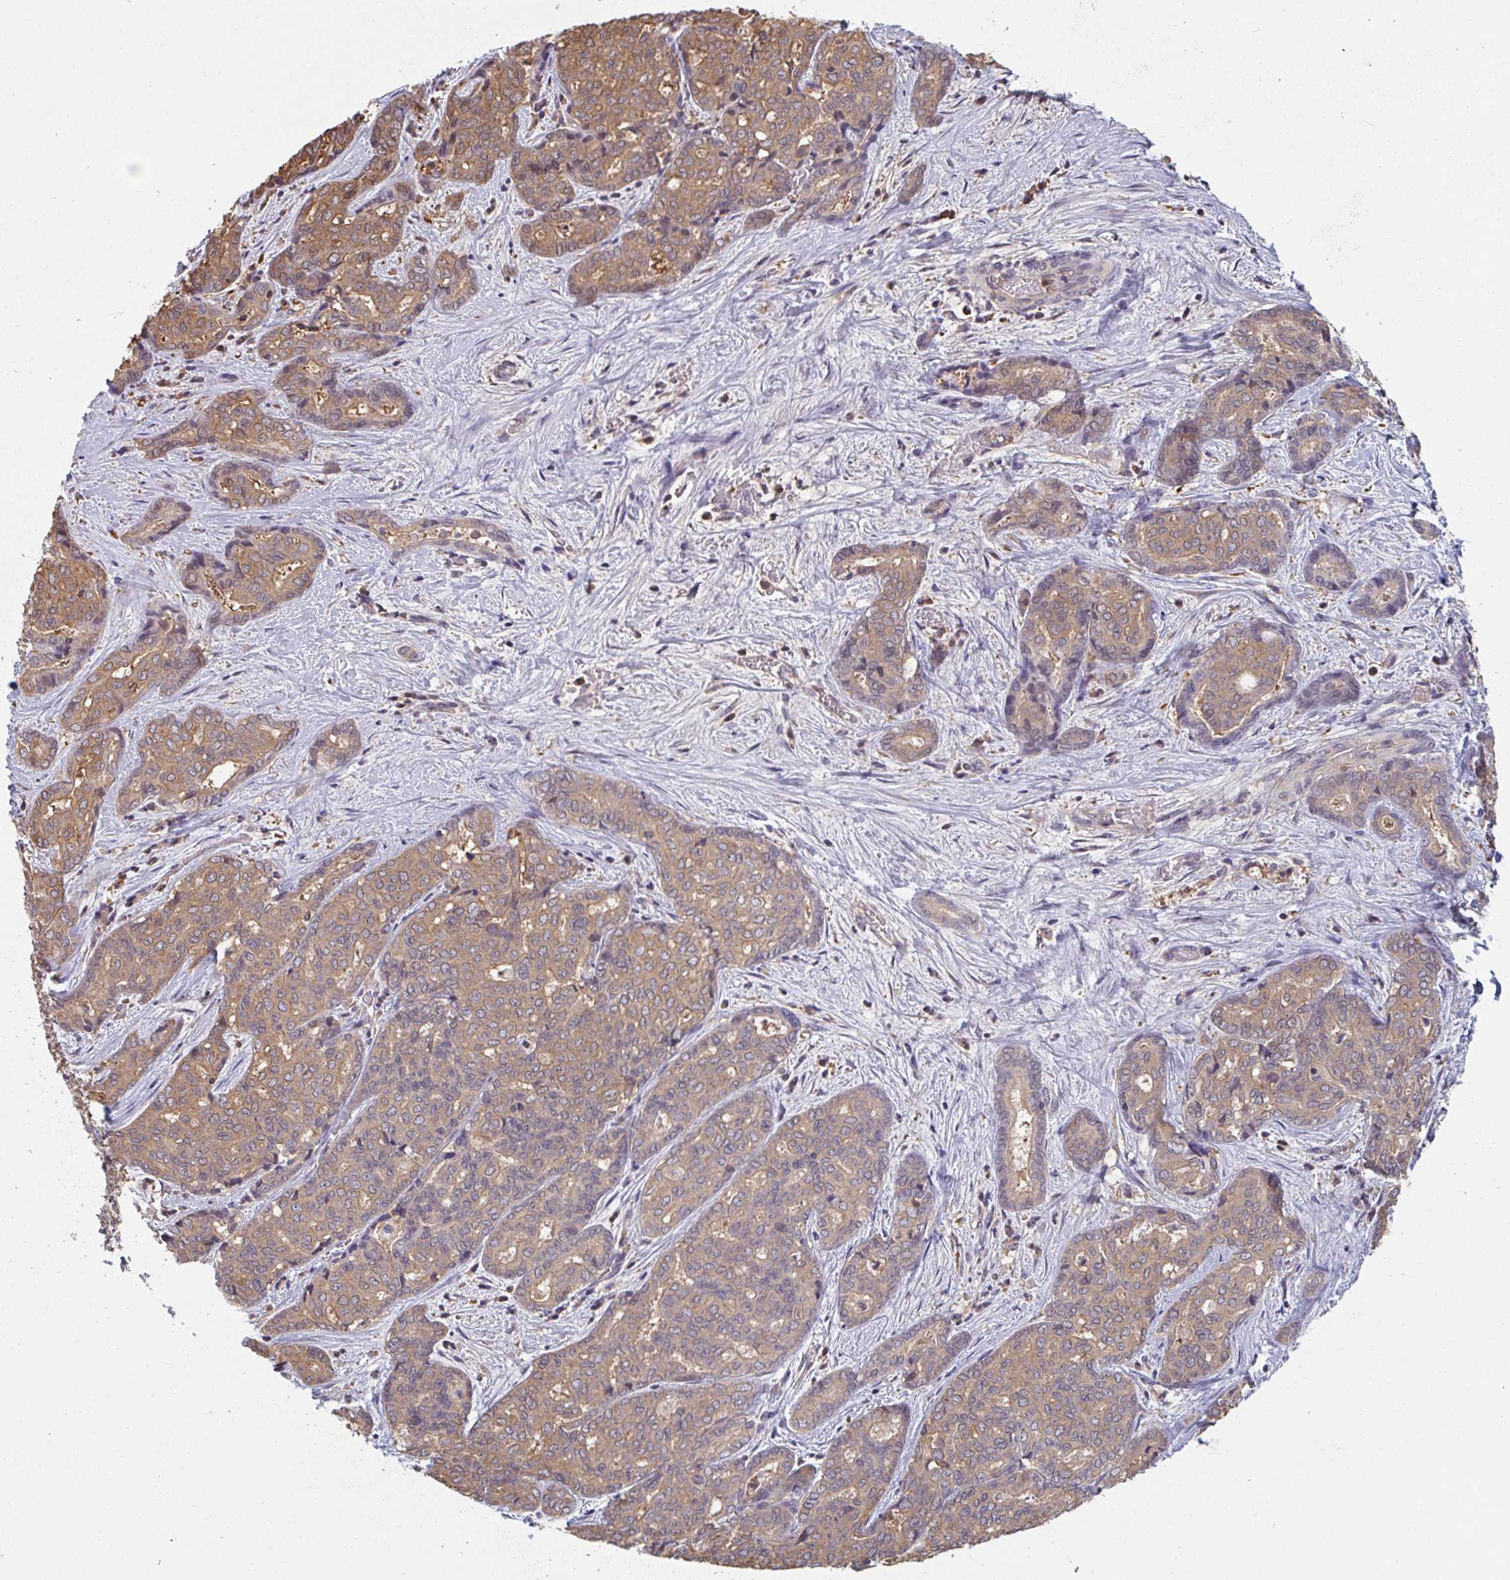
{"staining": {"intensity": "moderate", "quantity": "25%-75%", "location": "cytoplasmic/membranous"}, "tissue": "liver cancer", "cell_type": "Tumor cells", "image_type": "cancer", "snomed": [{"axis": "morphology", "description": "Cholangiocarcinoma"}, {"axis": "topography", "description": "Liver"}], "caption": "There is medium levels of moderate cytoplasmic/membranous expression in tumor cells of liver cancer (cholangiocarcinoma), as demonstrated by immunohistochemical staining (brown color).", "gene": "TTC9C", "patient": {"sex": "female", "age": 64}}